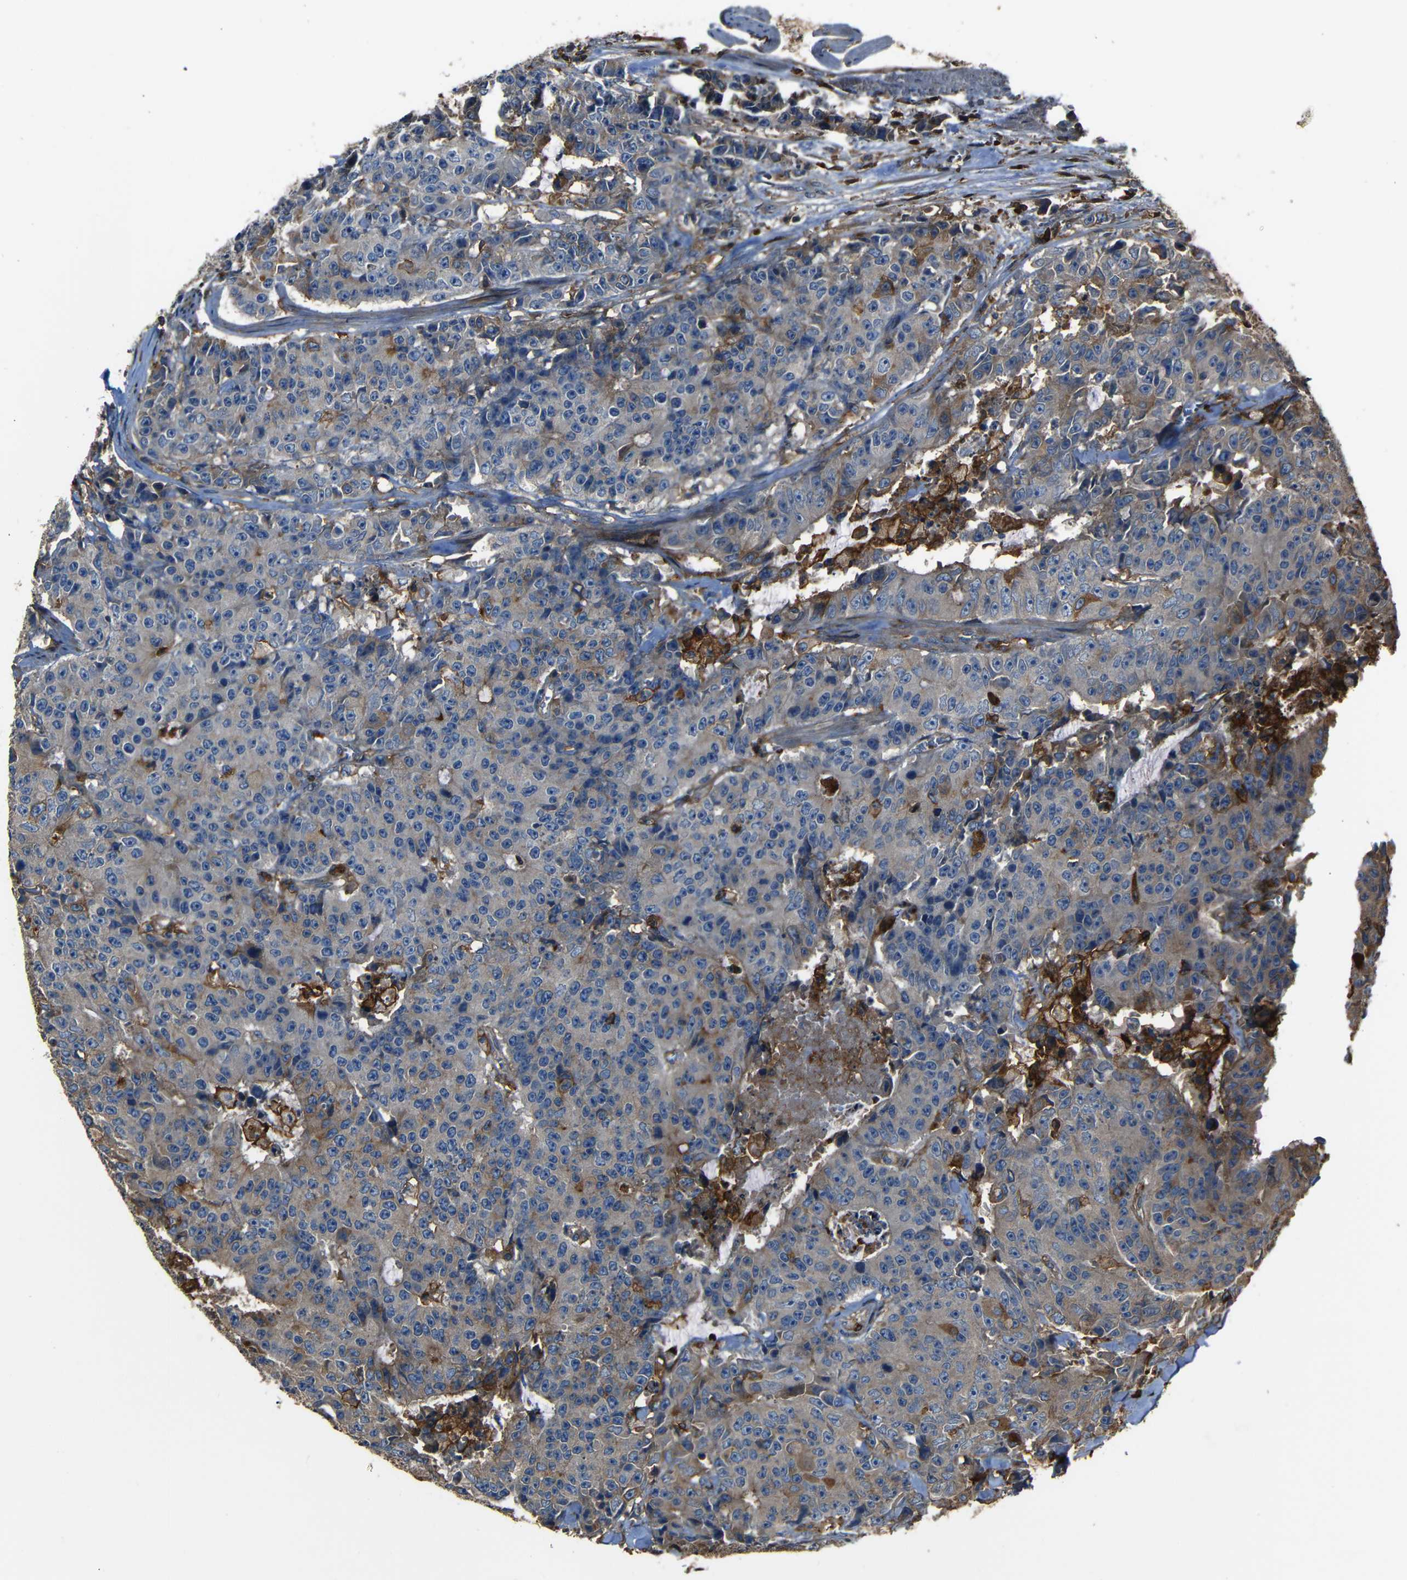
{"staining": {"intensity": "moderate", "quantity": "25%-75%", "location": "cytoplasmic/membranous"}, "tissue": "colorectal cancer", "cell_type": "Tumor cells", "image_type": "cancer", "snomed": [{"axis": "morphology", "description": "Adenocarcinoma, NOS"}, {"axis": "topography", "description": "Colon"}], "caption": "Human colorectal cancer (adenocarcinoma) stained for a protein (brown) displays moderate cytoplasmic/membranous positive staining in approximately 25%-75% of tumor cells.", "gene": "ADGRE5", "patient": {"sex": "female", "age": 86}}